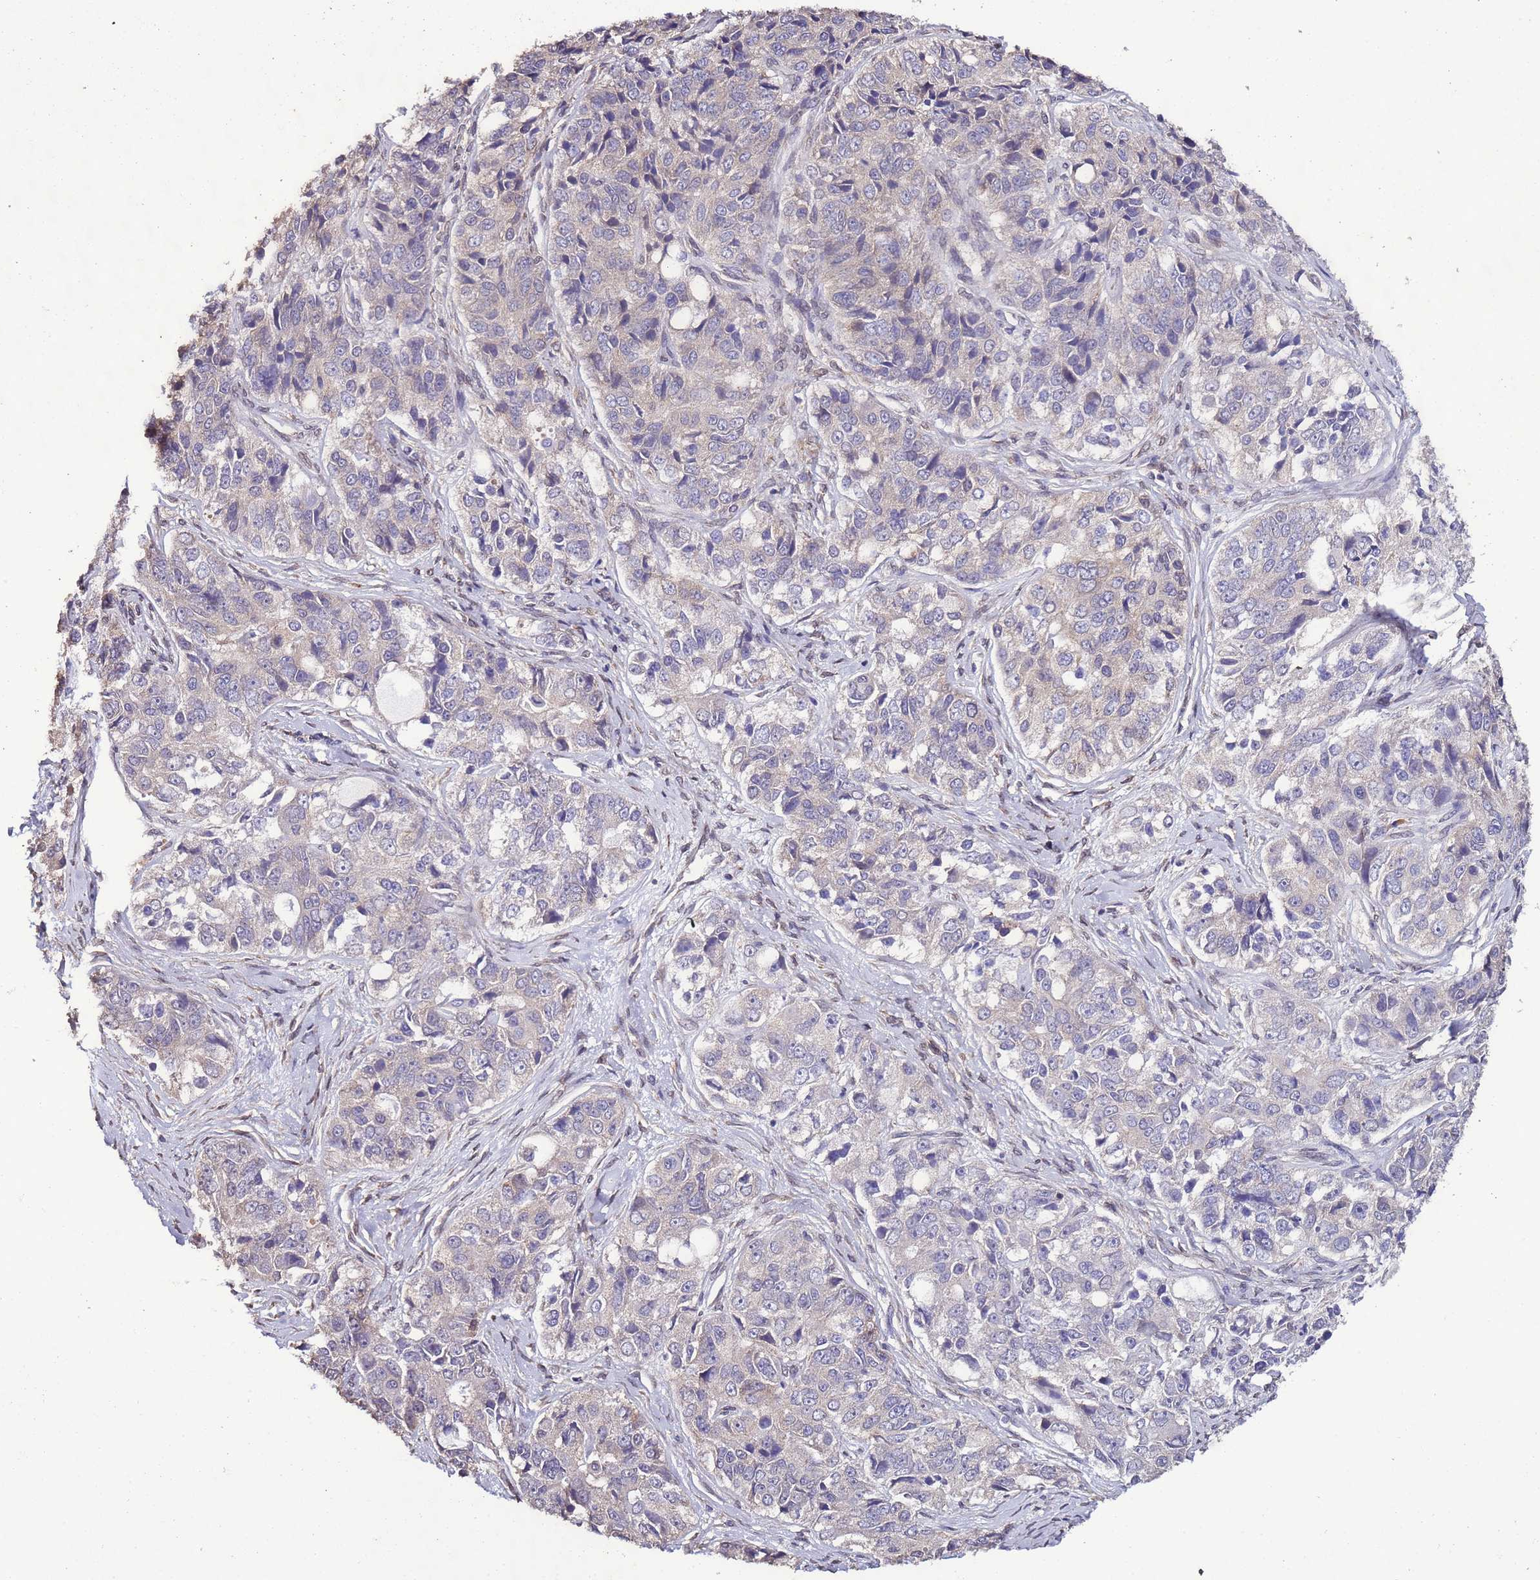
{"staining": {"intensity": "negative", "quantity": "none", "location": "none"}, "tissue": "ovarian cancer", "cell_type": "Tumor cells", "image_type": "cancer", "snomed": [{"axis": "morphology", "description": "Carcinoma, endometroid"}, {"axis": "topography", "description": "Ovary"}], "caption": "Immunohistochemical staining of ovarian cancer displays no significant staining in tumor cells. (DAB immunohistochemistry (IHC), high magnification).", "gene": "SLC41A3", "patient": {"sex": "female", "age": 51}}